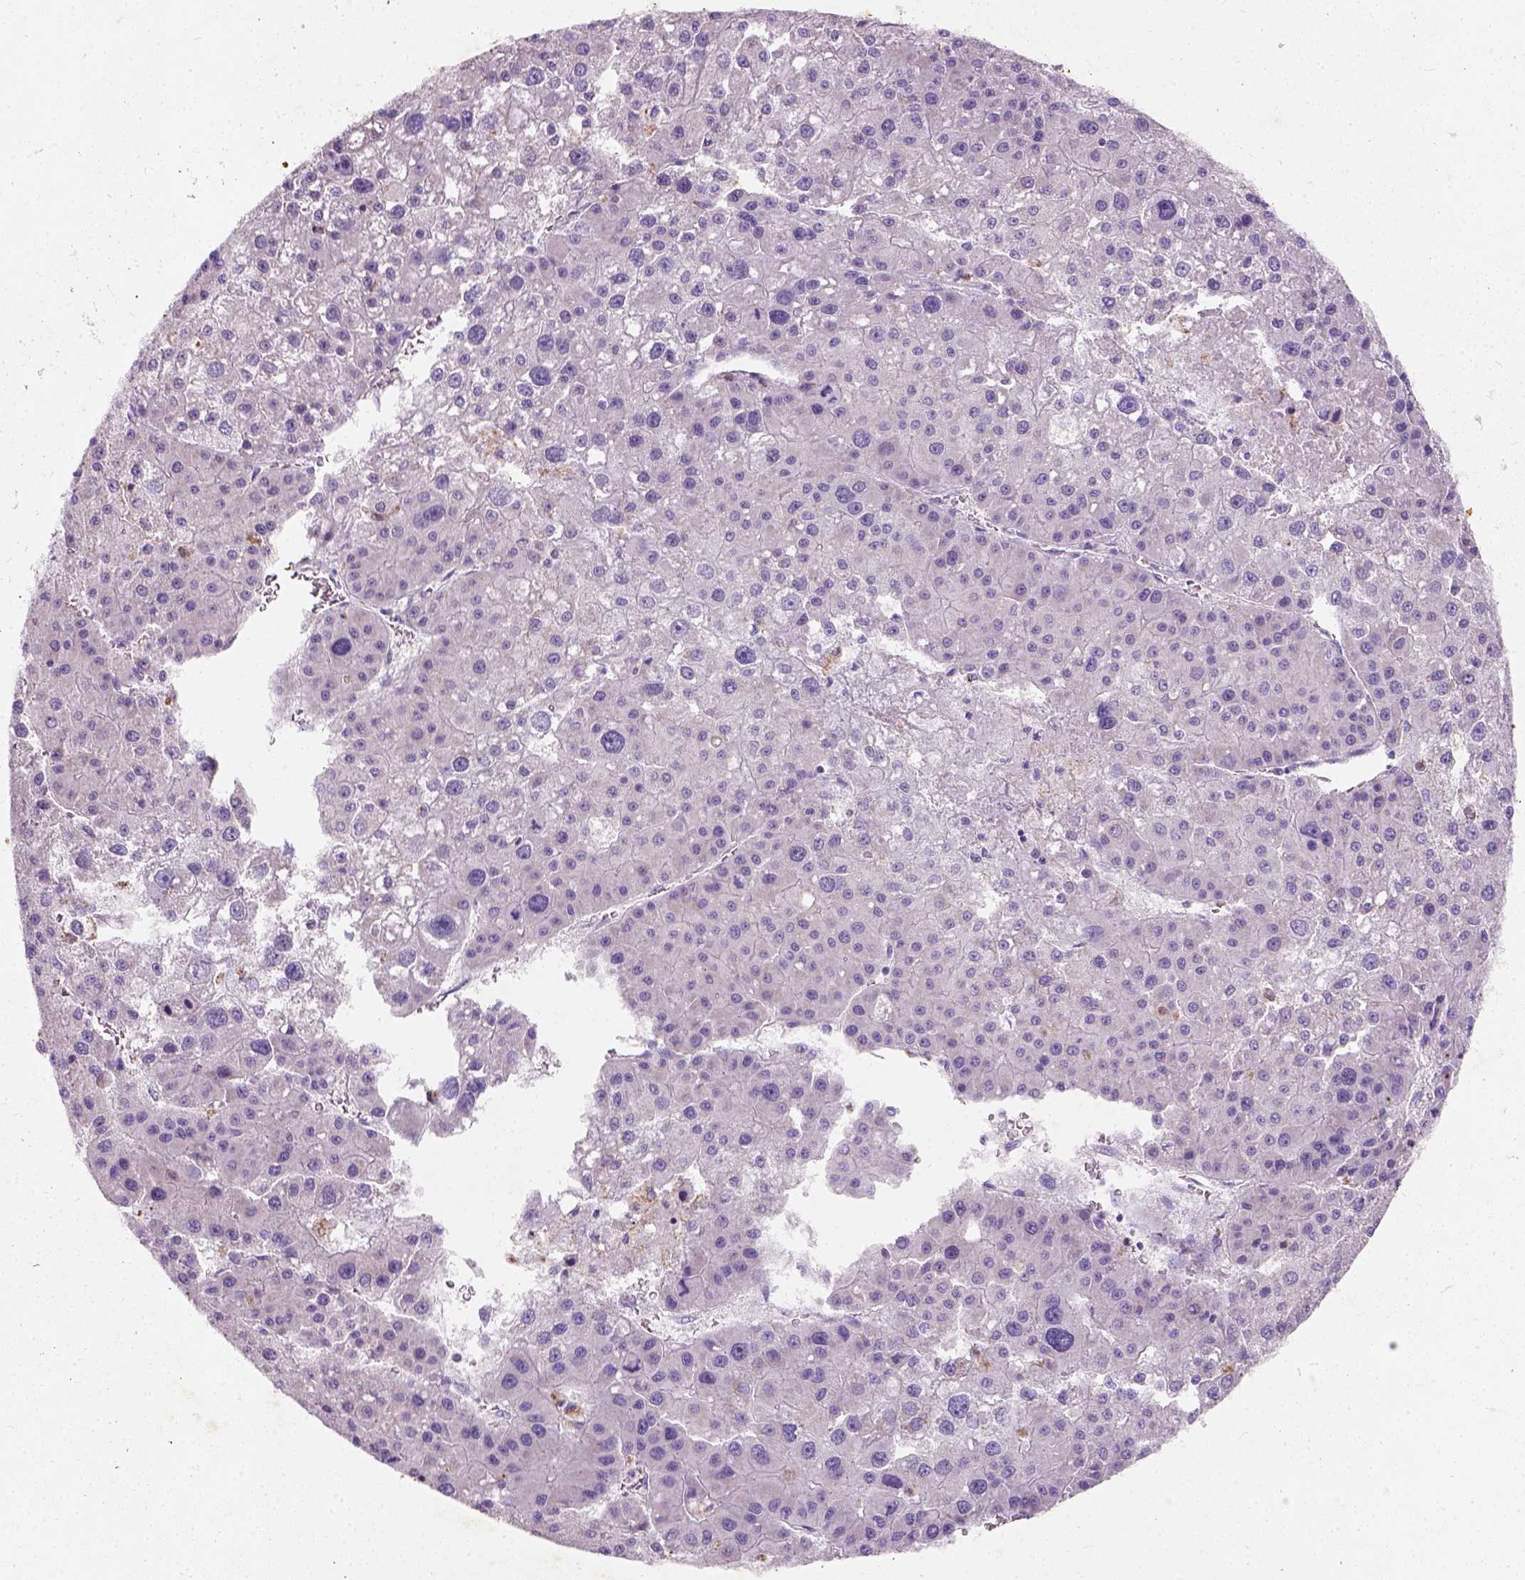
{"staining": {"intensity": "negative", "quantity": "none", "location": "none"}, "tissue": "liver cancer", "cell_type": "Tumor cells", "image_type": "cancer", "snomed": [{"axis": "morphology", "description": "Carcinoma, Hepatocellular, NOS"}, {"axis": "topography", "description": "Liver"}], "caption": "A high-resolution micrograph shows immunohistochemistry (IHC) staining of hepatocellular carcinoma (liver), which demonstrates no significant expression in tumor cells. (Stains: DAB immunohistochemistry with hematoxylin counter stain, Microscopy: brightfield microscopy at high magnification).", "gene": "CHODL", "patient": {"sex": "male", "age": 73}}